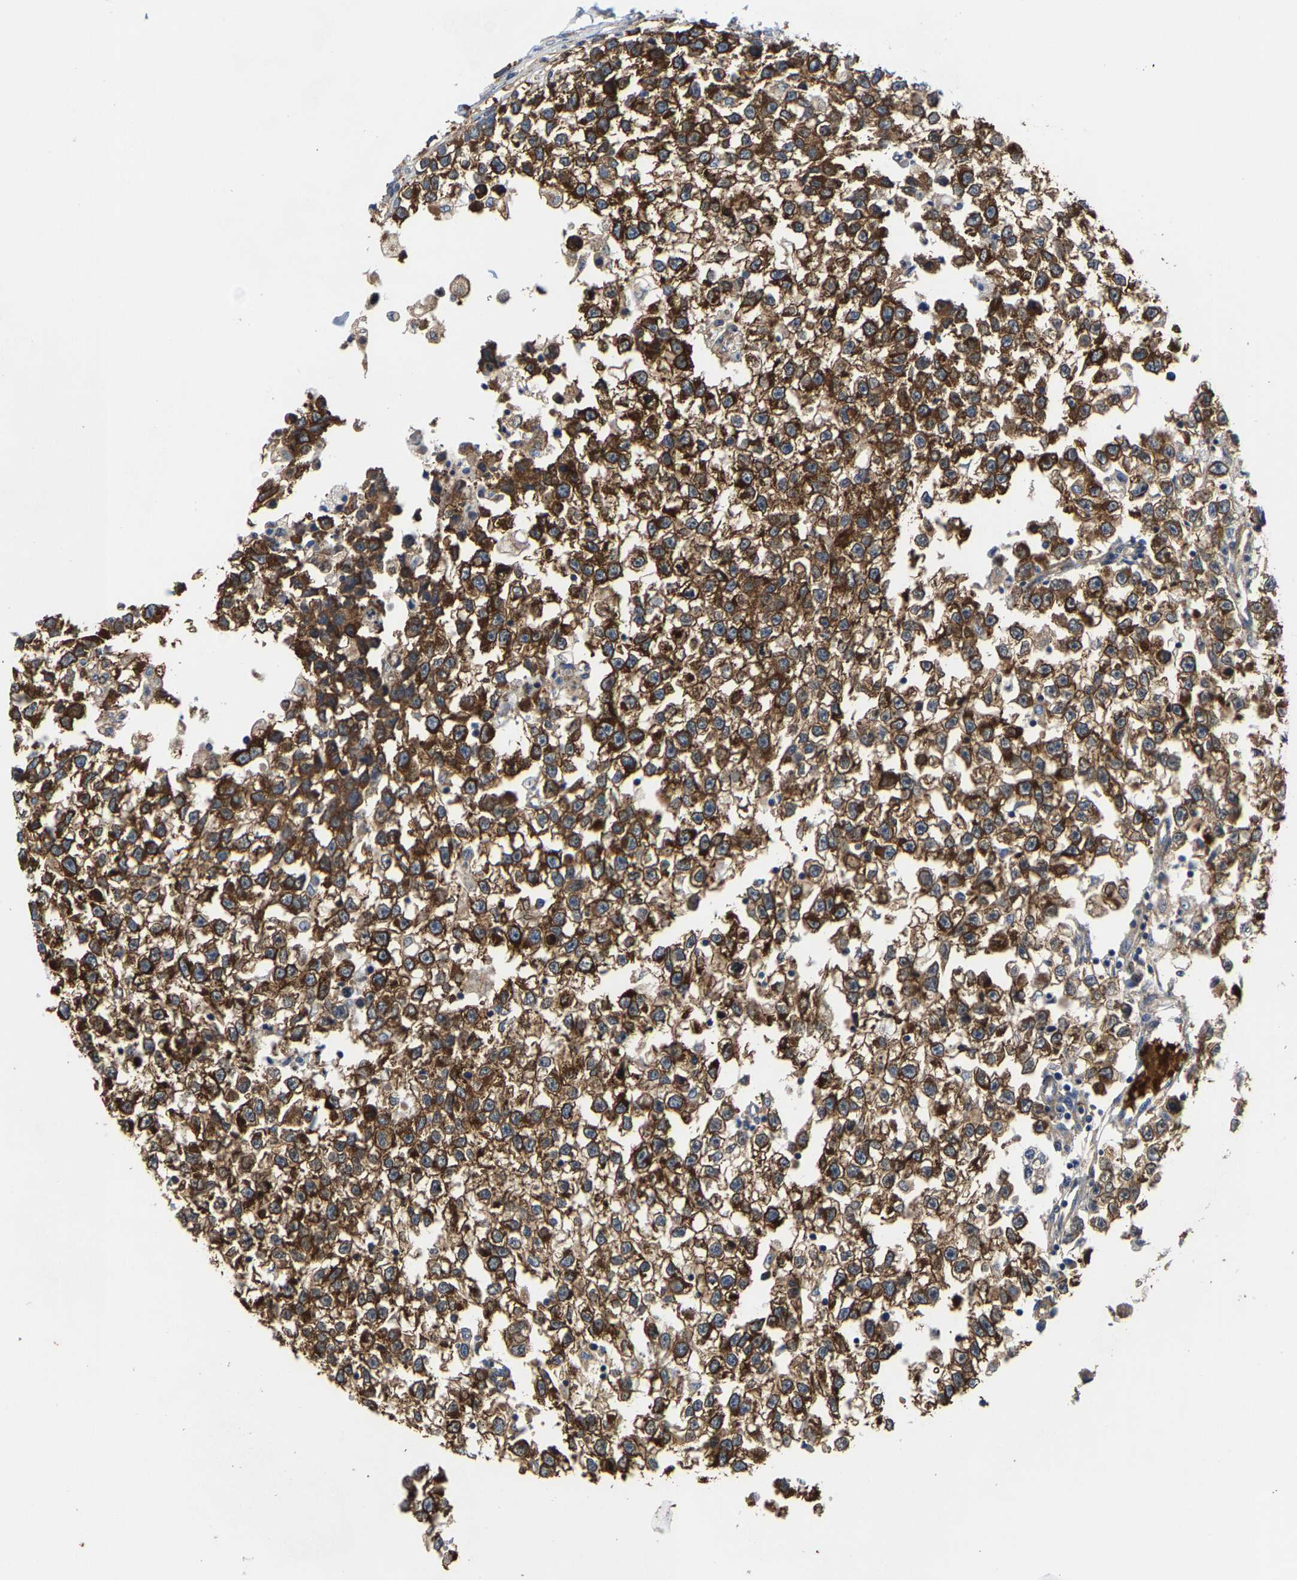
{"staining": {"intensity": "strong", "quantity": ">75%", "location": "cytoplasmic/membranous"}, "tissue": "testis cancer", "cell_type": "Tumor cells", "image_type": "cancer", "snomed": [{"axis": "morphology", "description": "Seminoma, NOS"}, {"axis": "morphology", "description": "Carcinoma, Embryonal, NOS"}, {"axis": "topography", "description": "Testis"}], "caption": "Immunohistochemistry (IHC) staining of testis seminoma, which exhibits high levels of strong cytoplasmic/membranous staining in approximately >75% of tumor cells indicating strong cytoplasmic/membranous protein expression. The staining was performed using DAB (3,3'-diaminobenzidine) (brown) for protein detection and nuclei were counterstained in hematoxylin (blue).", "gene": "DSCAM", "patient": {"sex": "male", "age": 51}}